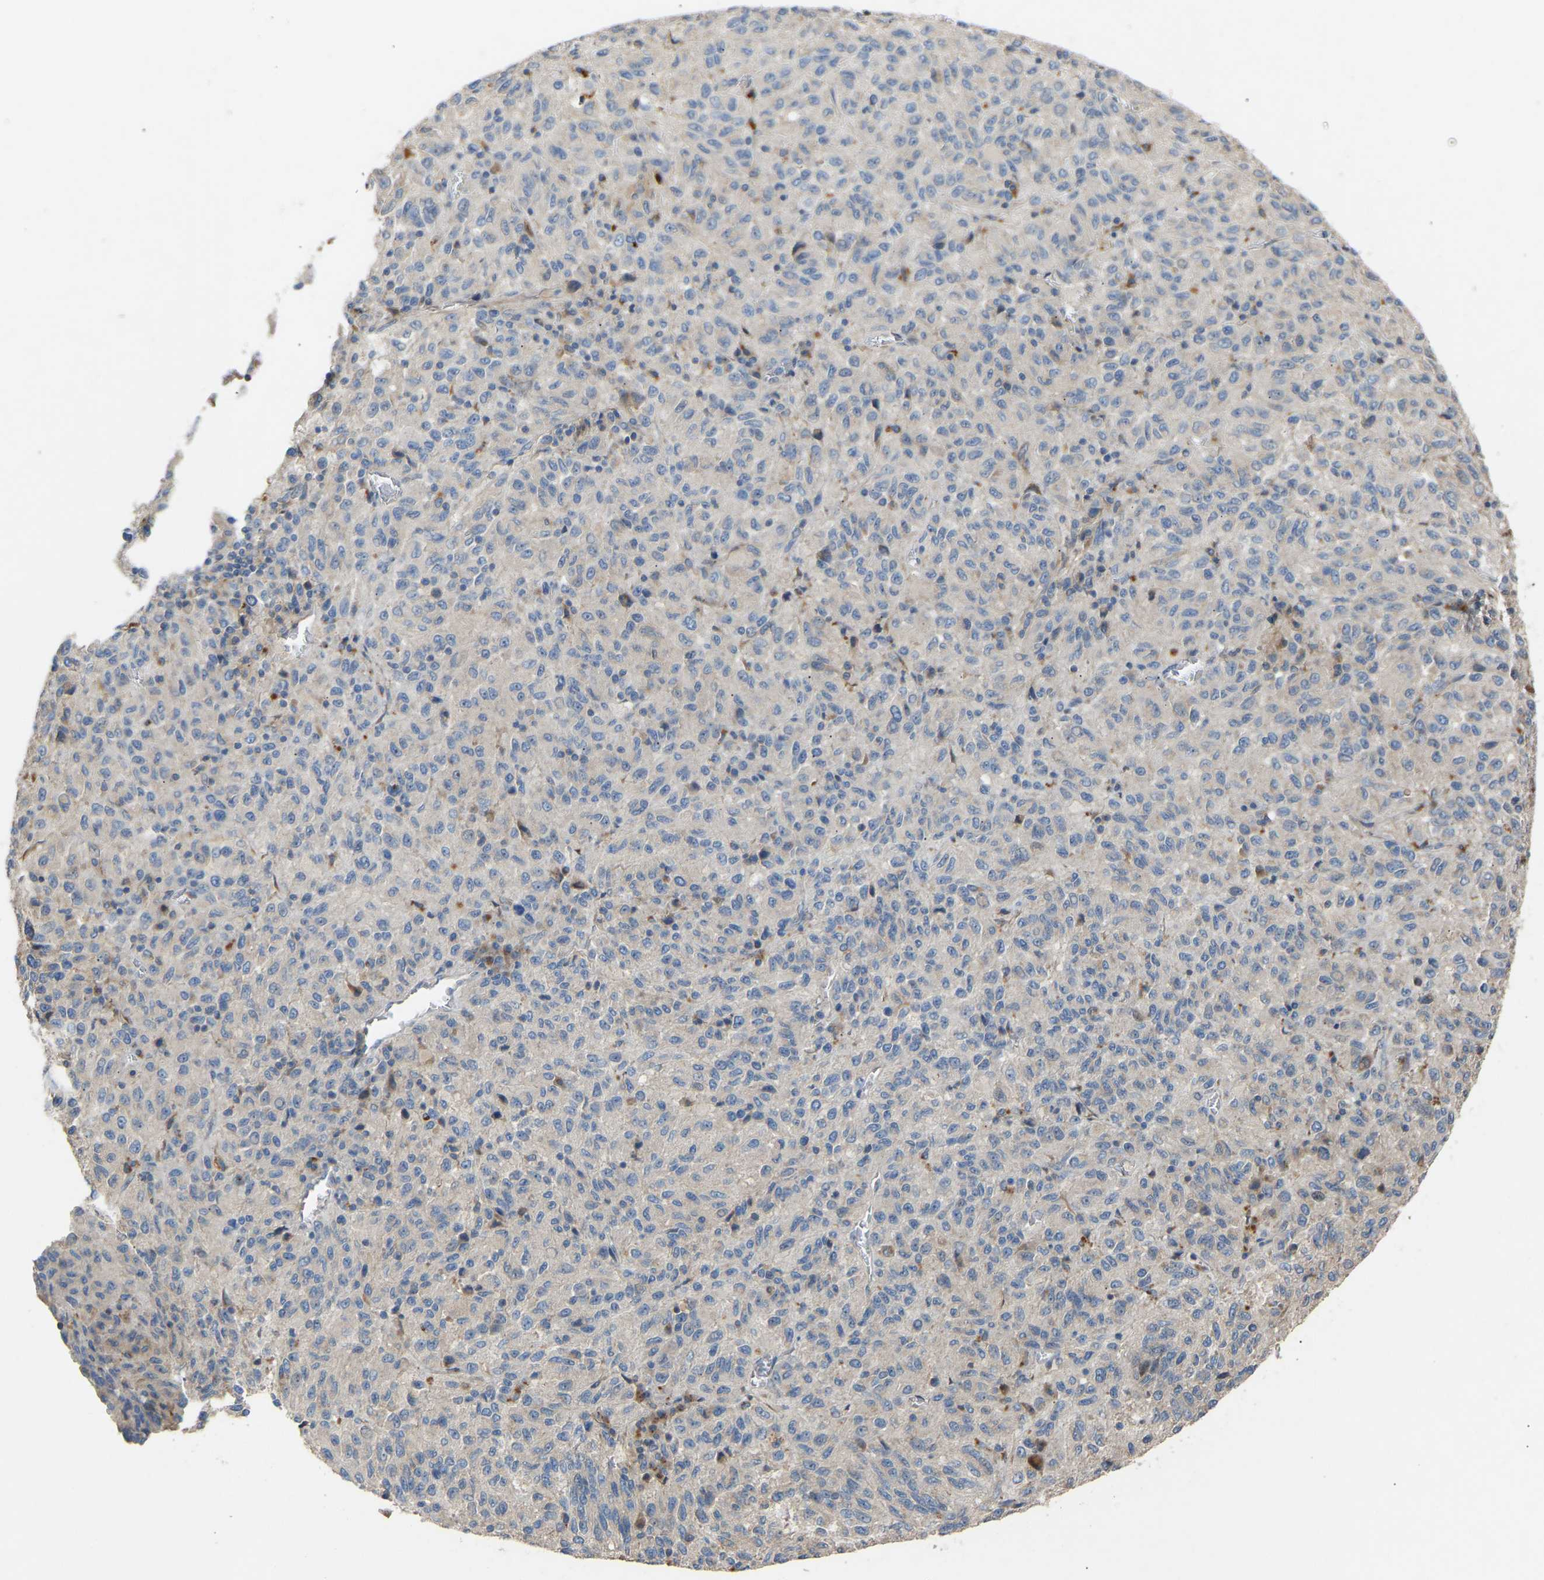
{"staining": {"intensity": "negative", "quantity": "none", "location": "none"}, "tissue": "melanoma", "cell_type": "Tumor cells", "image_type": "cancer", "snomed": [{"axis": "morphology", "description": "Malignant melanoma, Metastatic site"}, {"axis": "topography", "description": "Lung"}], "caption": "IHC photomicrograph of human malignant melanoma (metastatic site) stained for a protein (brown), which reveals no expression in tumor cells. (Brightfield microscopy of DAB immunohistochemistry at high magnification).", "gene": "RGP1", "patient": {"sex": "male", "age": 64}}